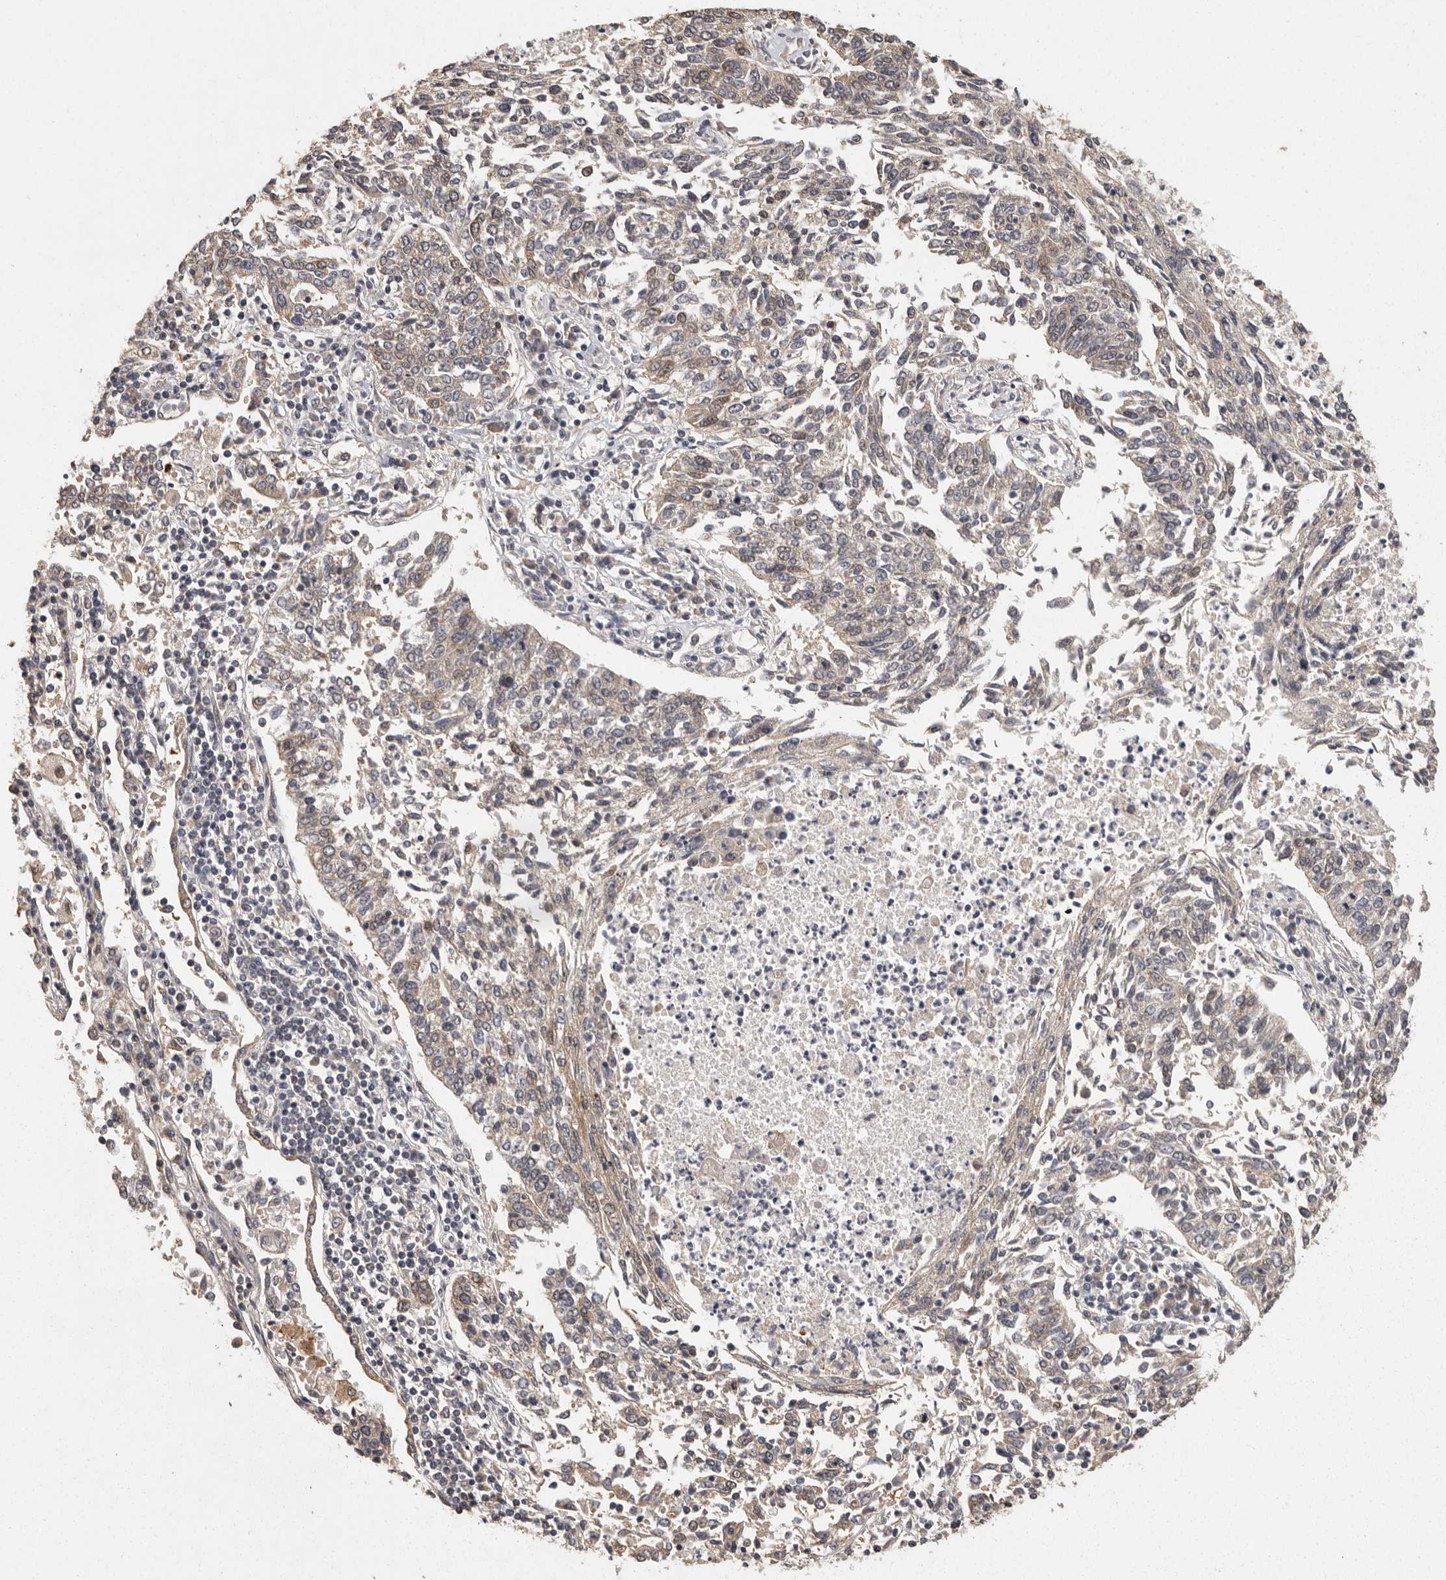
{"staining": {"intensity": "moderate", "quantity": "25%-75%", "location": "cytoplasmic/membranous"}, "tissue": "lung cancer", "cell_type": "Tumor cells", "image_type": "cancer", "snomed": [{"axis": "morphology", "description": "Normal tissue, NOS"}, {"axis": "morphology", "description": "Squamous cell carcinoma, NOS"}, {"axis": "topography", "description": "Cartilage tissue"}, {"axis": "topography", "description": "Lung"}, {"axis": "topography", "description": "Peripheral nerve tissue"}], "caption": "DAB immunohistochemical staining of lung squamous cell carcinoma shows moderate cytoplasmic/membranous protein positivity in approximately 25%-75% of tumor cells.", "gene": "BAIAP2", "patient": {"sex": "female", "age": 49}}